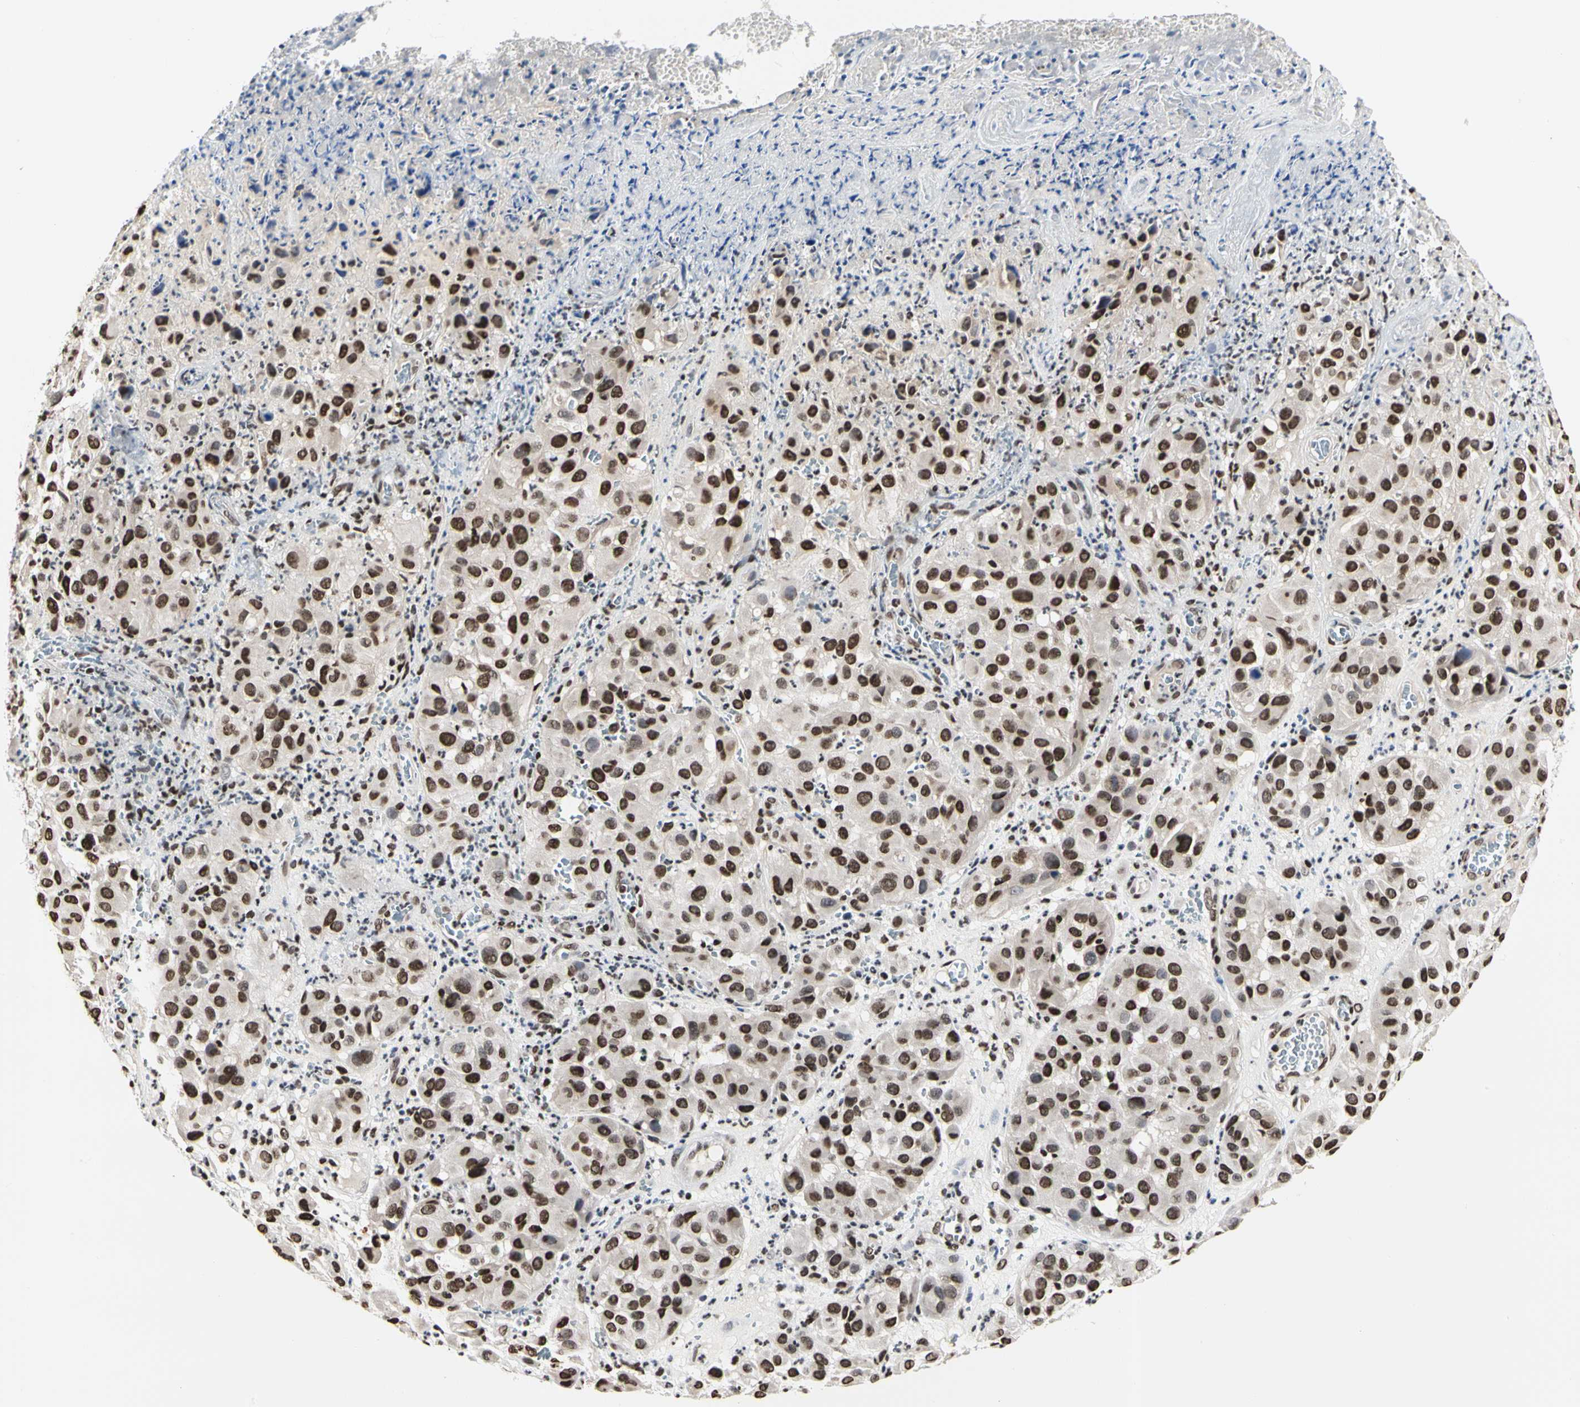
{"staining": {"intensity": "strong", "quantity": ">75%", "location": "nuclear"}, "tissue": "melanoma", "cell_type": "Tumor cells", "image_type": "cancer", "snomed": [{"axis": "morphology", "description": "Malignant melanoma, NOS"}, {"axis": "topography", "description": "Skin"}], "caption": "There is high levels of strong nuclear expression in tumor cells of melanoma, as demonstrated by immunohistochemical staining (brown color).", "gene": "PRMT3", "patient": {"sex": "female", "age": 21}}